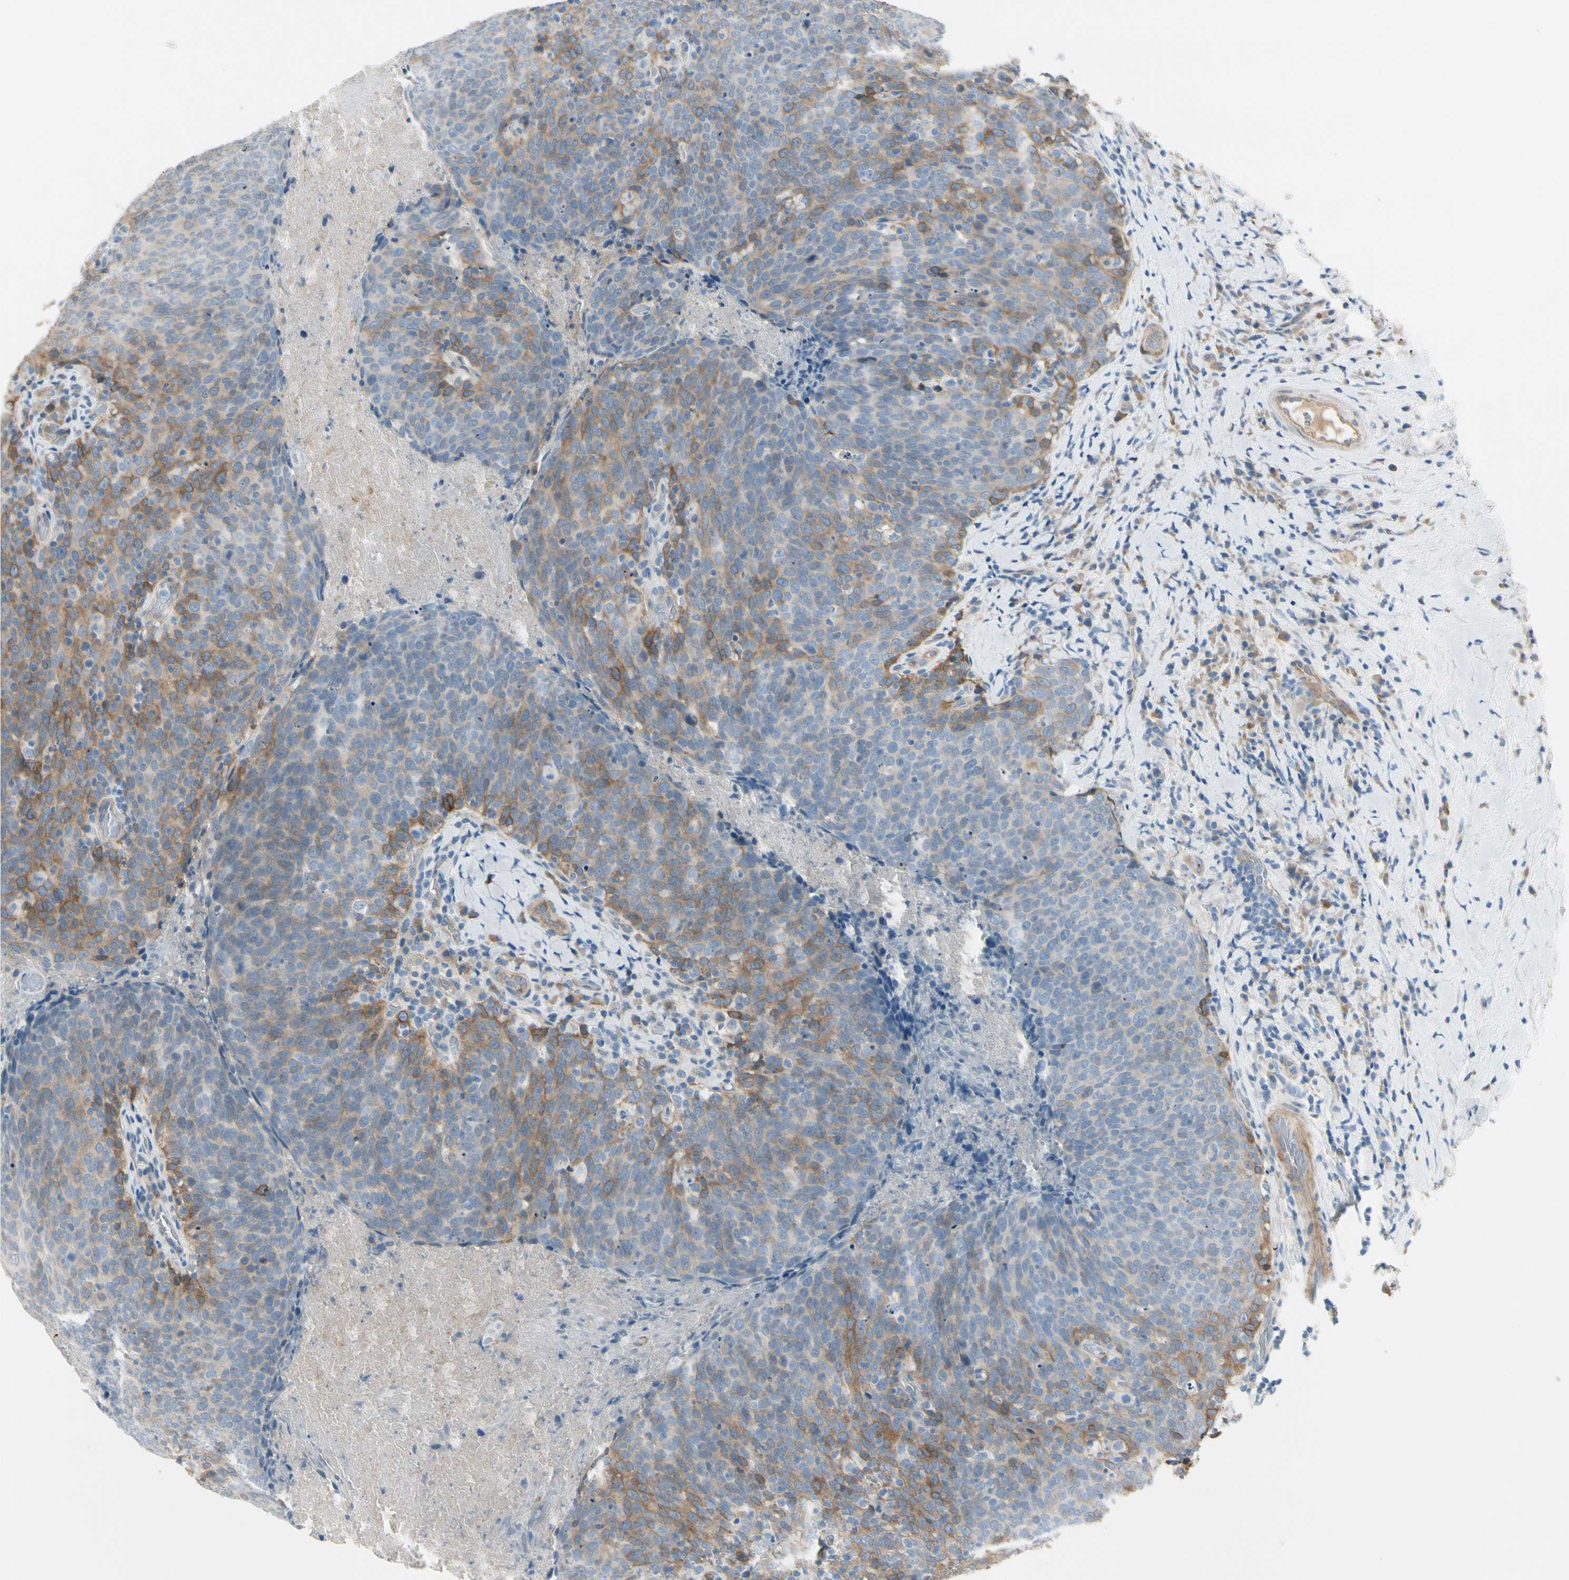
{"staining": {"intensity": "moderate", "quantity": "25%-75%", "location": "cytoplasmic/membranous"}, "tissue": "head and neck cancer", "cell_type": "Tumor cells", "image_type": "cancer", "snomed": [{"axis": "morphology", "description": "Squamous cell carcinoma, NOS"}, {"axis": "morphology", "description": "Squamous cell carcinoma, metastatic, NOS"}, {"axis": "topography", "description": "Lymph node"}, {"axis": "topography", "description": "Head-Neck"}], "caption": "Protein staining demonstrates moderate cytoplasmic/membranous staining in approximately 25%-75% of tumor cells in head and neck cancer.", "gene": "ITGA3", "patient": {"sex": "male", "age": 62}}